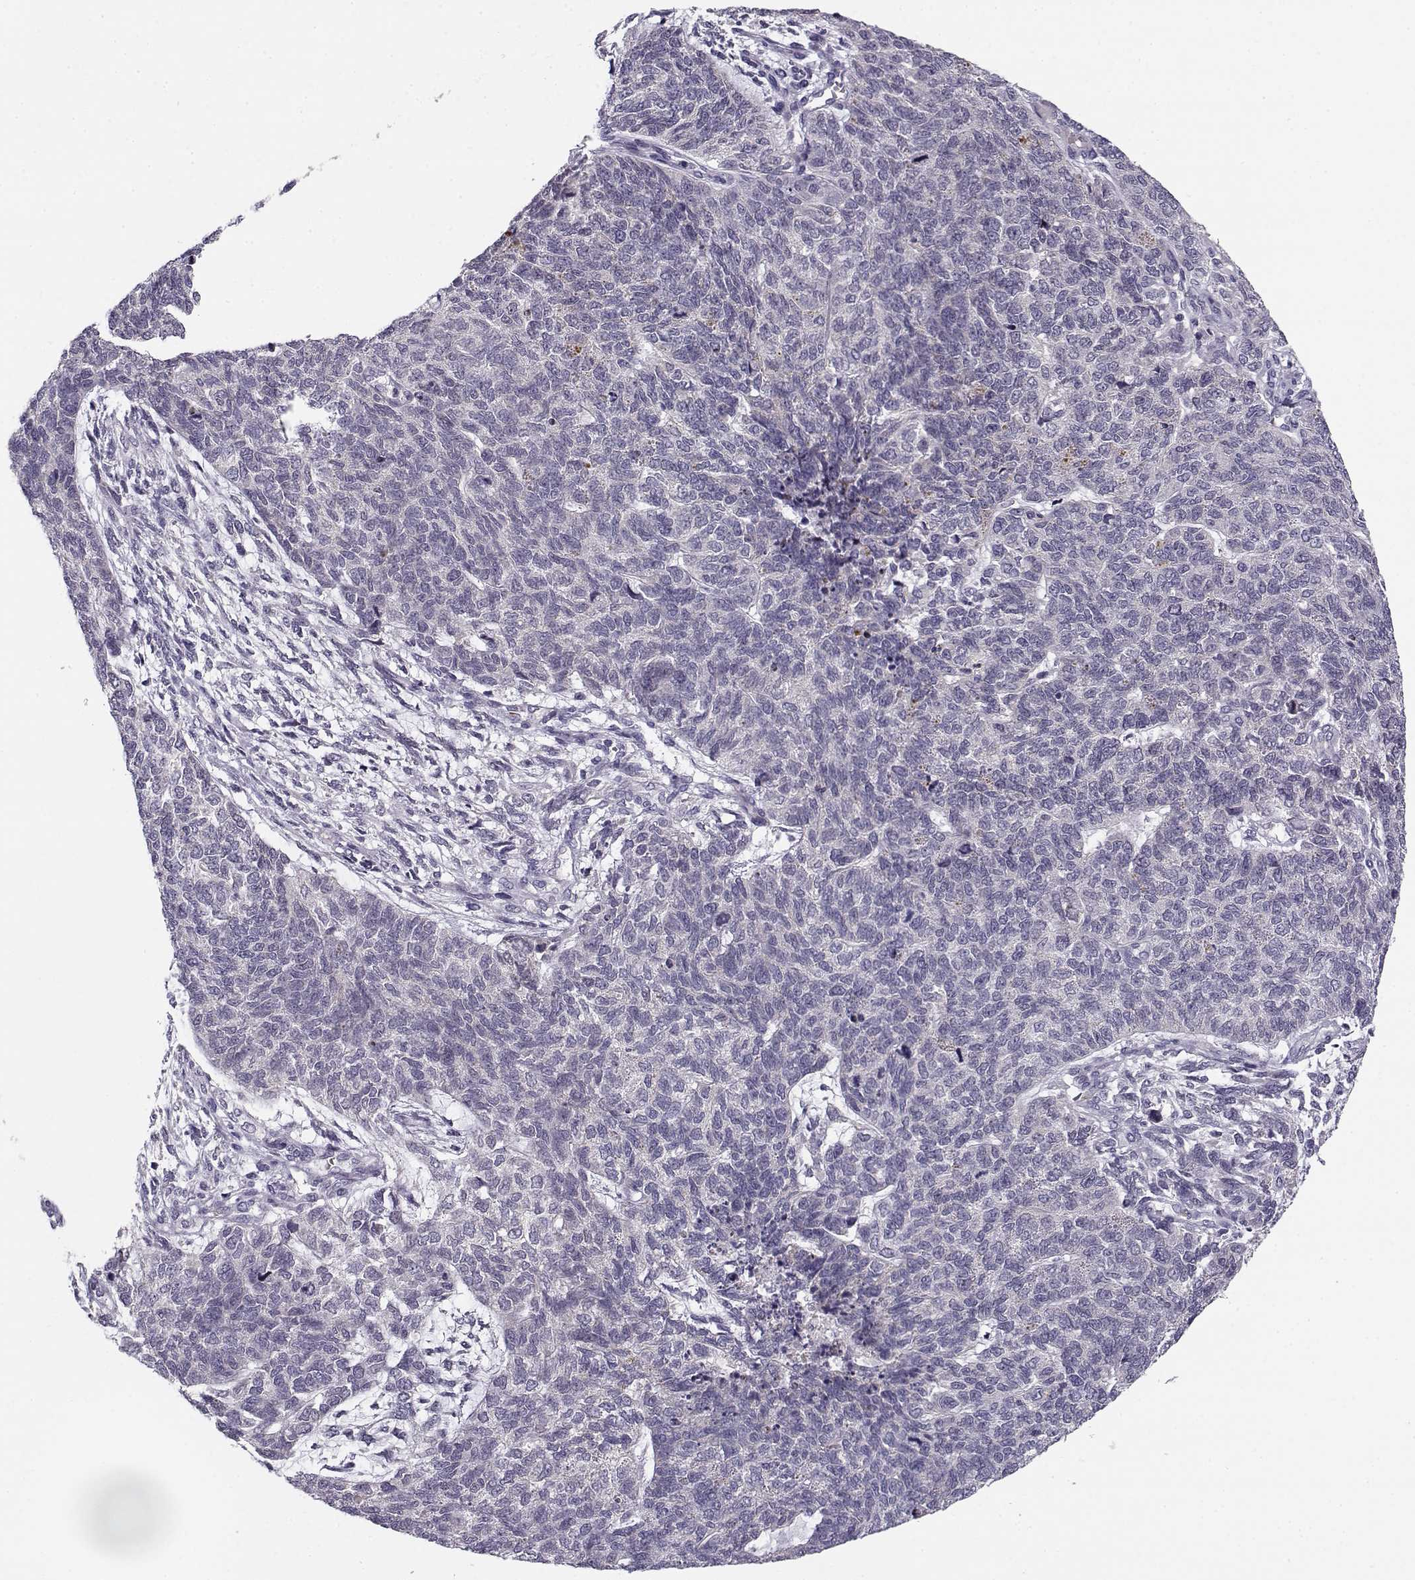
{"staining": {"intensity": "negative", "quantity": "none", "location": "none"}, "tissue": "cervical cancer", "cell_type": "Tumor cells", "image_type": "cancer", "snomed": [{"axis": "morphology", "description": "Squamous cell carcinoma, NOS"}, {"axis": "topography", "description": "Cervix"}], "caption": "The IHC micrograph has no significant positivity in tumor cells of cervical cancer (squamous cell carcinoma) tissue.", "gene": "DDX25", "patient": {"sex": "female", "age": 63}}